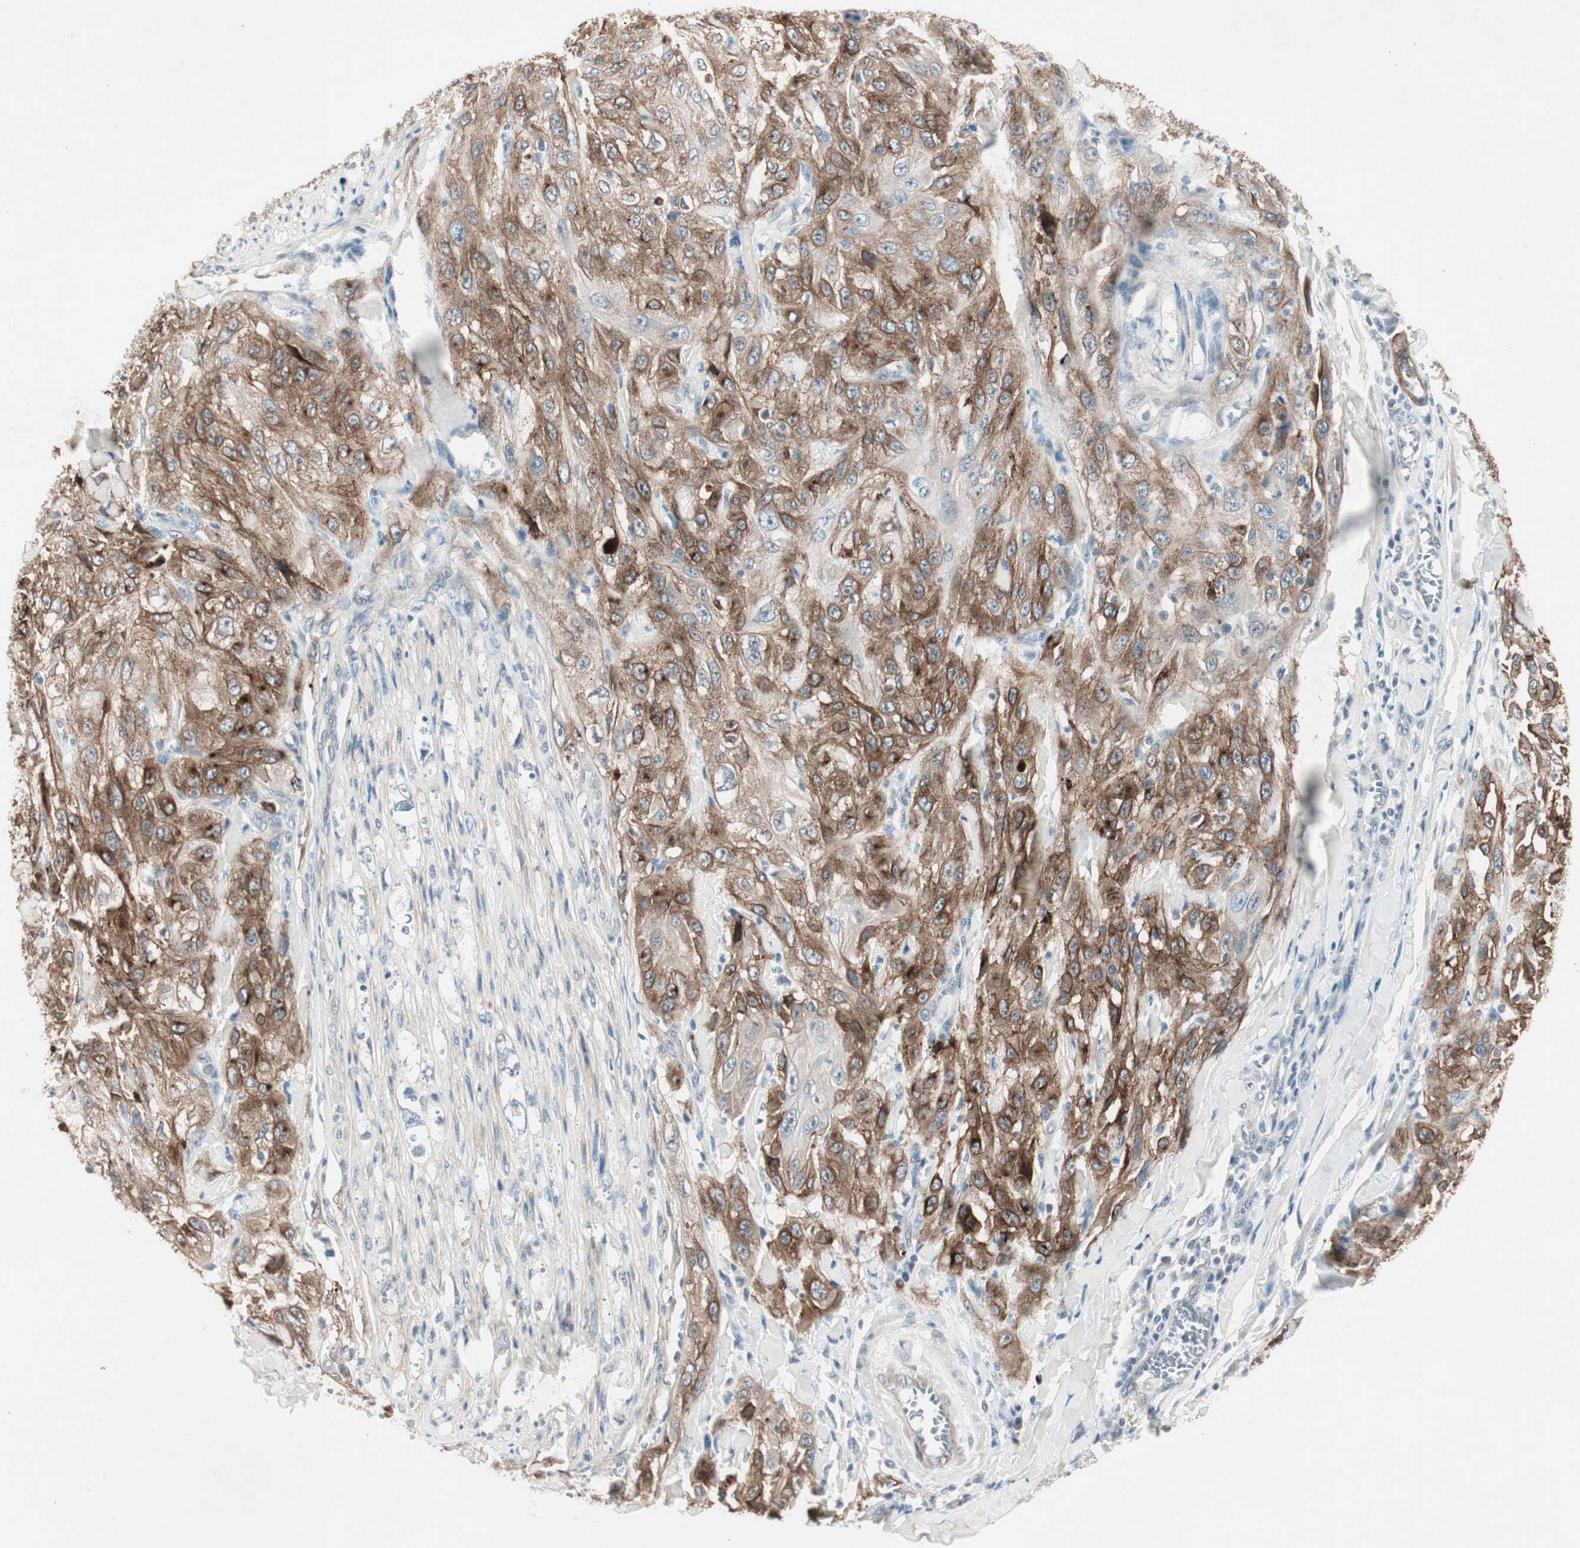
{"staining": {"intensity": "strong", "quantity": "25%-75%", "location": "cytoplasmic/membranous"}, "tissue": "skin cancer", "cell_type": "Tumor cells", "image_type": "cancer", "snomed": [{"axis": "morphology", "description": "Squamous cell carcinoma, NOS"}, {"axis": "morphology", "description": "Squamous cell carcinoma, metastatic, NOS"}, {"axis": "topography", "description": "Skin"}, {"axis": "topography", "description": "Lymph node"}], "caption": "This histopathology image reveals immunohistochemistry staining of human skin cancer, with high strong cytoplasmic/membranous staining in approximately 25%-75% of tumor cells.", "gene": "ITGB4", "patient": {"sex": "male", "age": 75}}